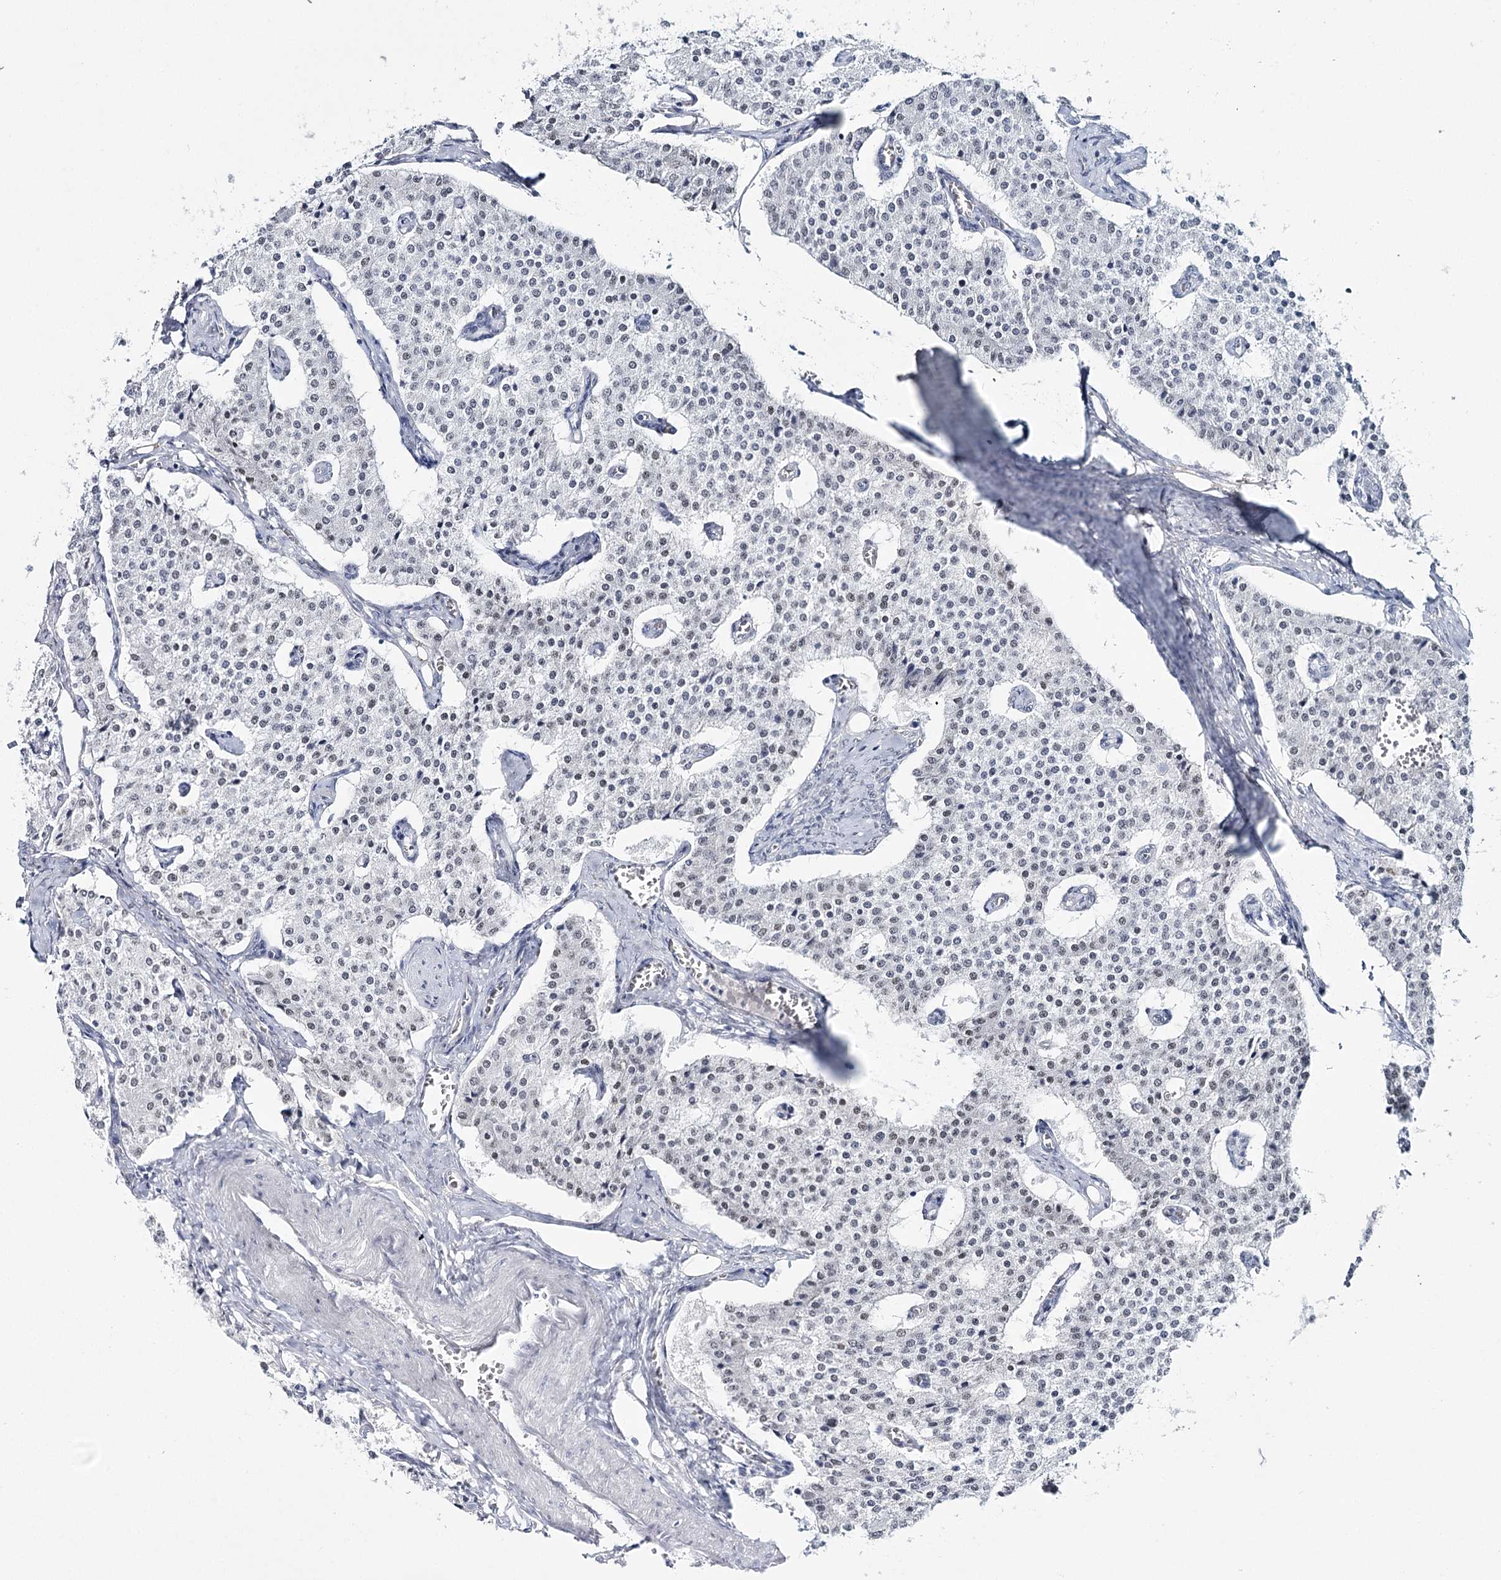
{"staining": {"intensity": "weak", "quantity": "25%-75%", "location": "nuclear"}, "tissue": "carcinoid", "cell_type": "Tumor cells", "image_type": "cancer", "snomed": [{"axis": "morphology", "description": "Carcinoid, malignant, NOS"}, {"axis": "topography", "description": "Colon"}], "caption": "Tumor cells reveal weak nuclear expression in about 25%-75% of cells in carcinoid (malignant).", "gene": "ZC3H8", "patient": {"sex": "female", "age": 52}}